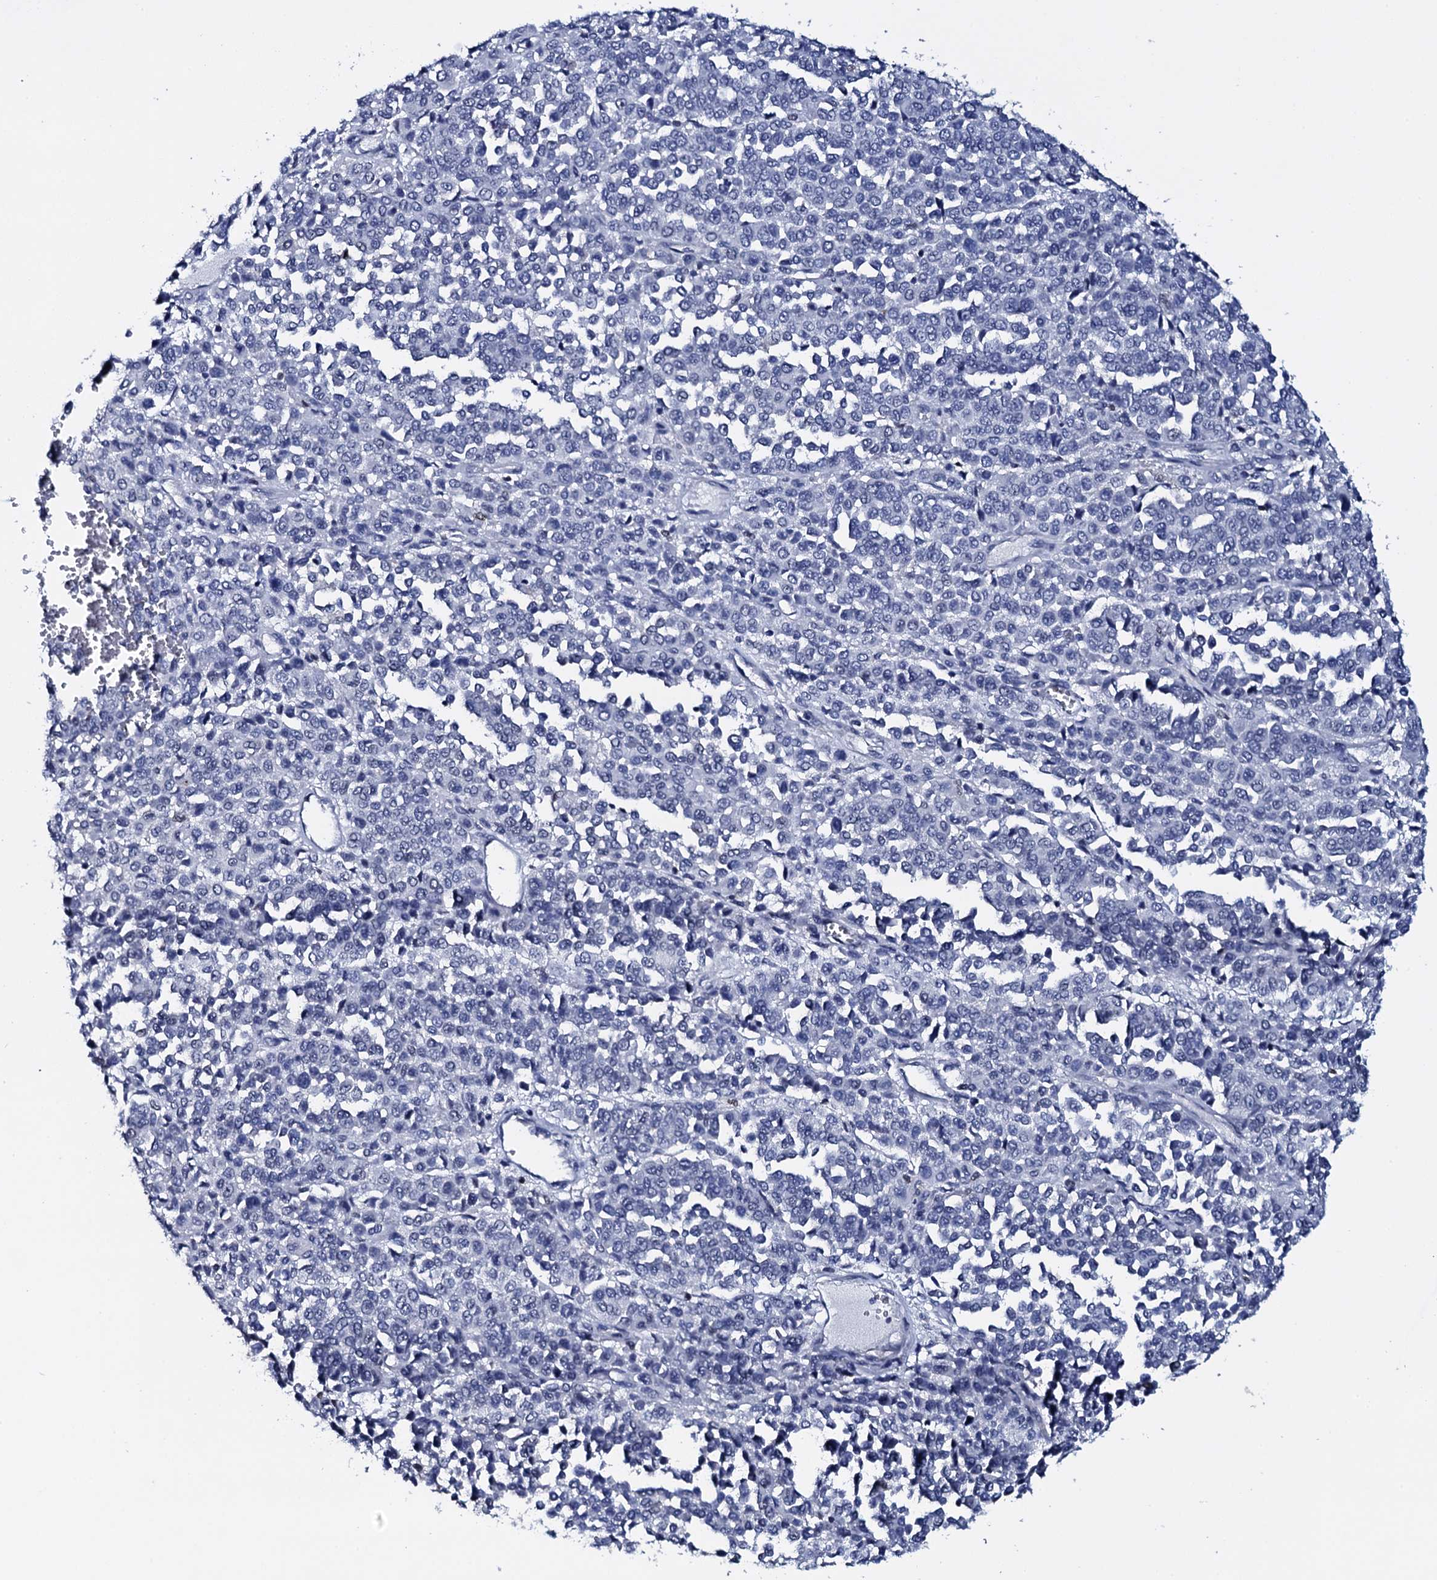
{"staining": {"intensity": "negative", "quantity": "none", "location": "none"}, "tissue": "melanoma", "cell_type": "Tumor cells", "image_type": "cancer", "snomed": [{"axis": "morphology", "description": "Malignant melanoma, Metastatic site"}, {"axis": "topography", "description": "Pancreas"}], "caption": "Tumor cells show no significant protein positivity in malignant melanoma (metastatic site).", "gene": "NPM2", "patient": {"sex": "female", "age": 30}}